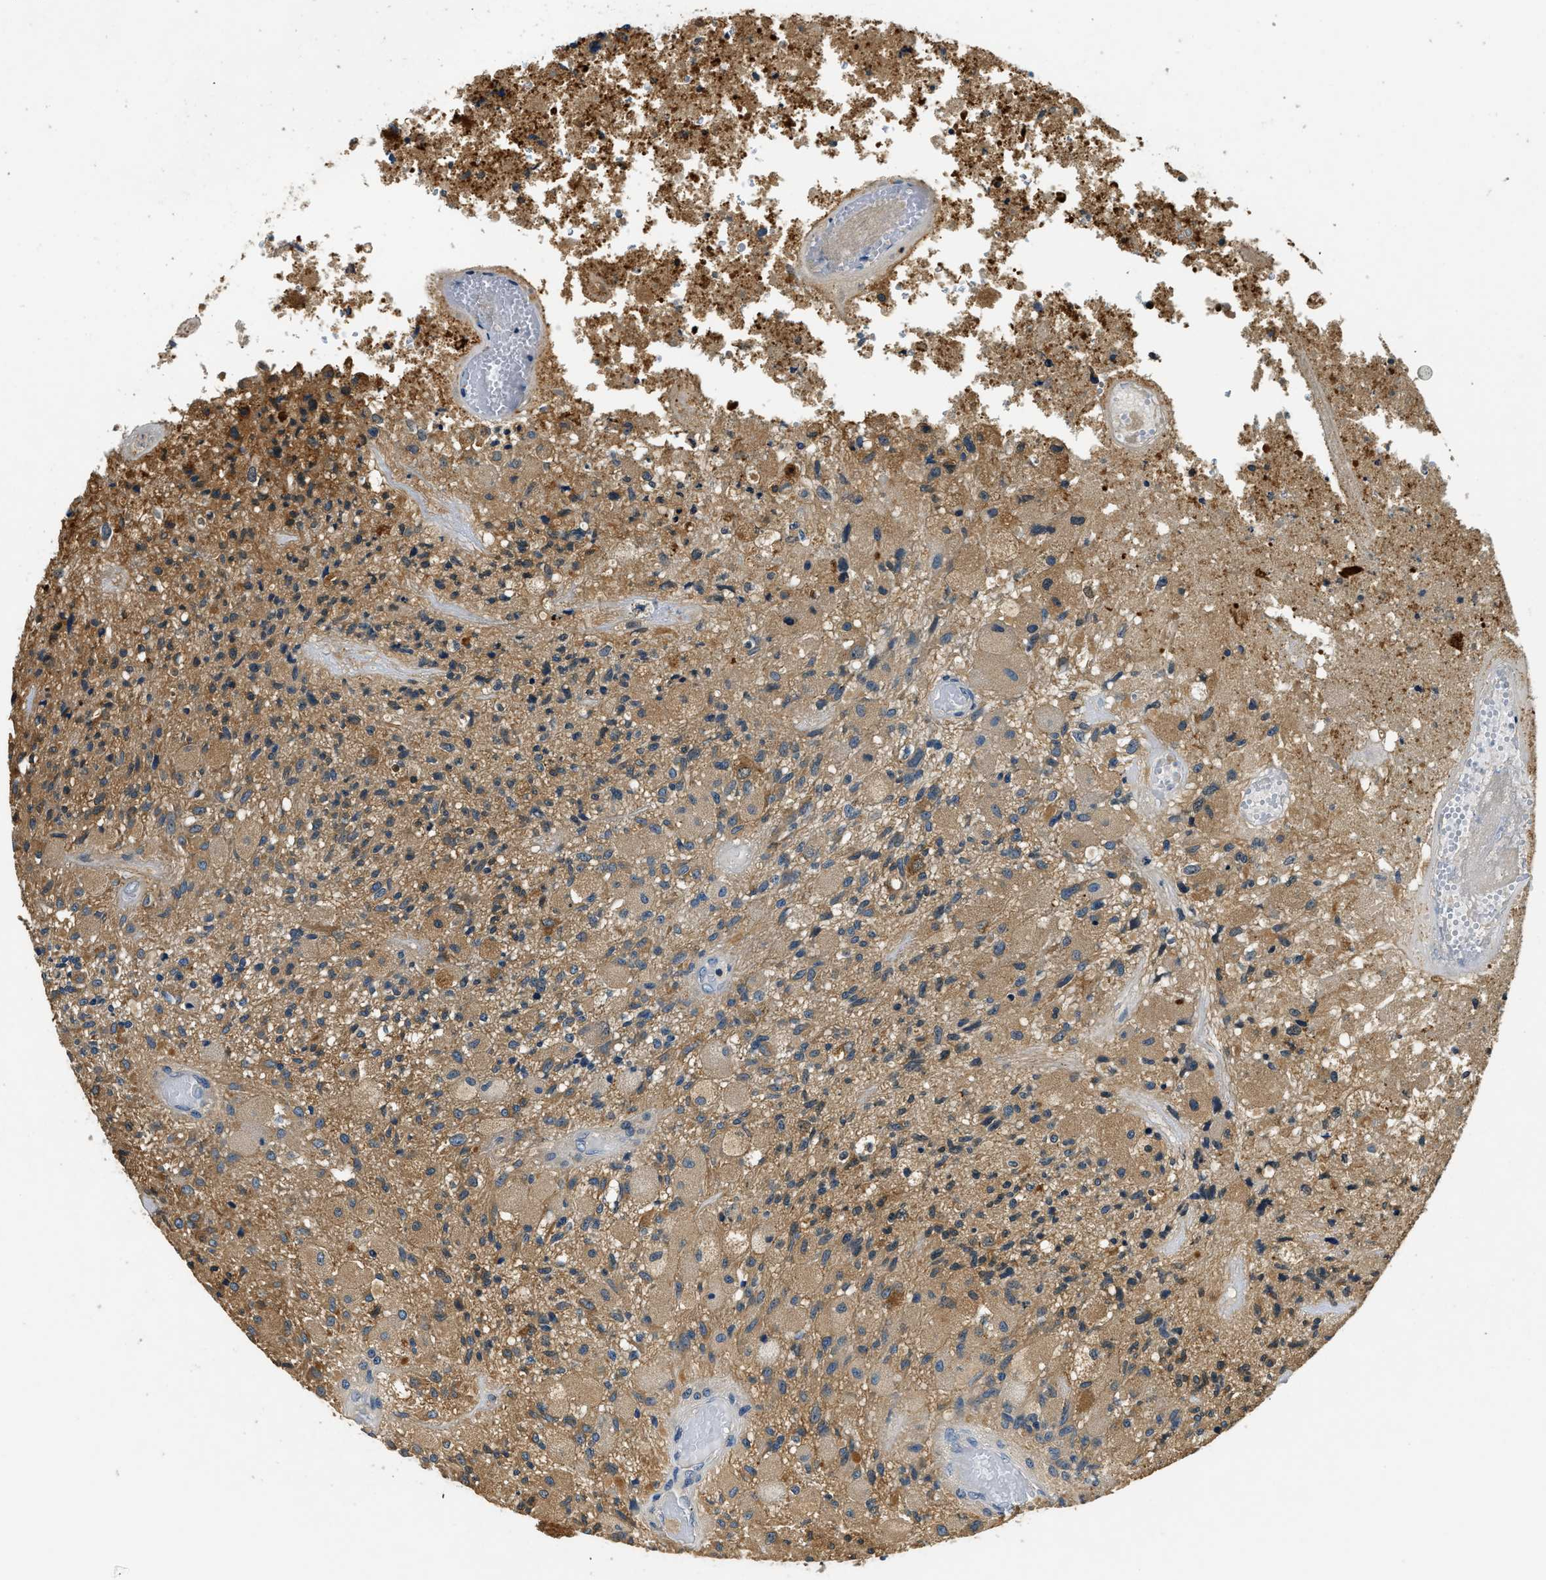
{"staining": {"intensity": "moderate", "quantity": ">75%", "location": "cytoplasmic/membranous"}, "tissue": "glioma", "cell_type": "Tumor cells", "image_type": "cancer", "snomed": [{"axis": "morphology", "description": "Normal tissue, NOS"}, {"axis": "morphology", "description": "Glioma, malignant, High grade"}, {"axis": "topography", "description": "Cerebral cortex"}], "caption": "About >75% of tumor cells in human glioma reveal moderate cytoplasmic/membranous protein expression as visualized by brown immunohistochemical staining.", "gene": "RESF1", "patient": {"sex": "male", "age": 77}}